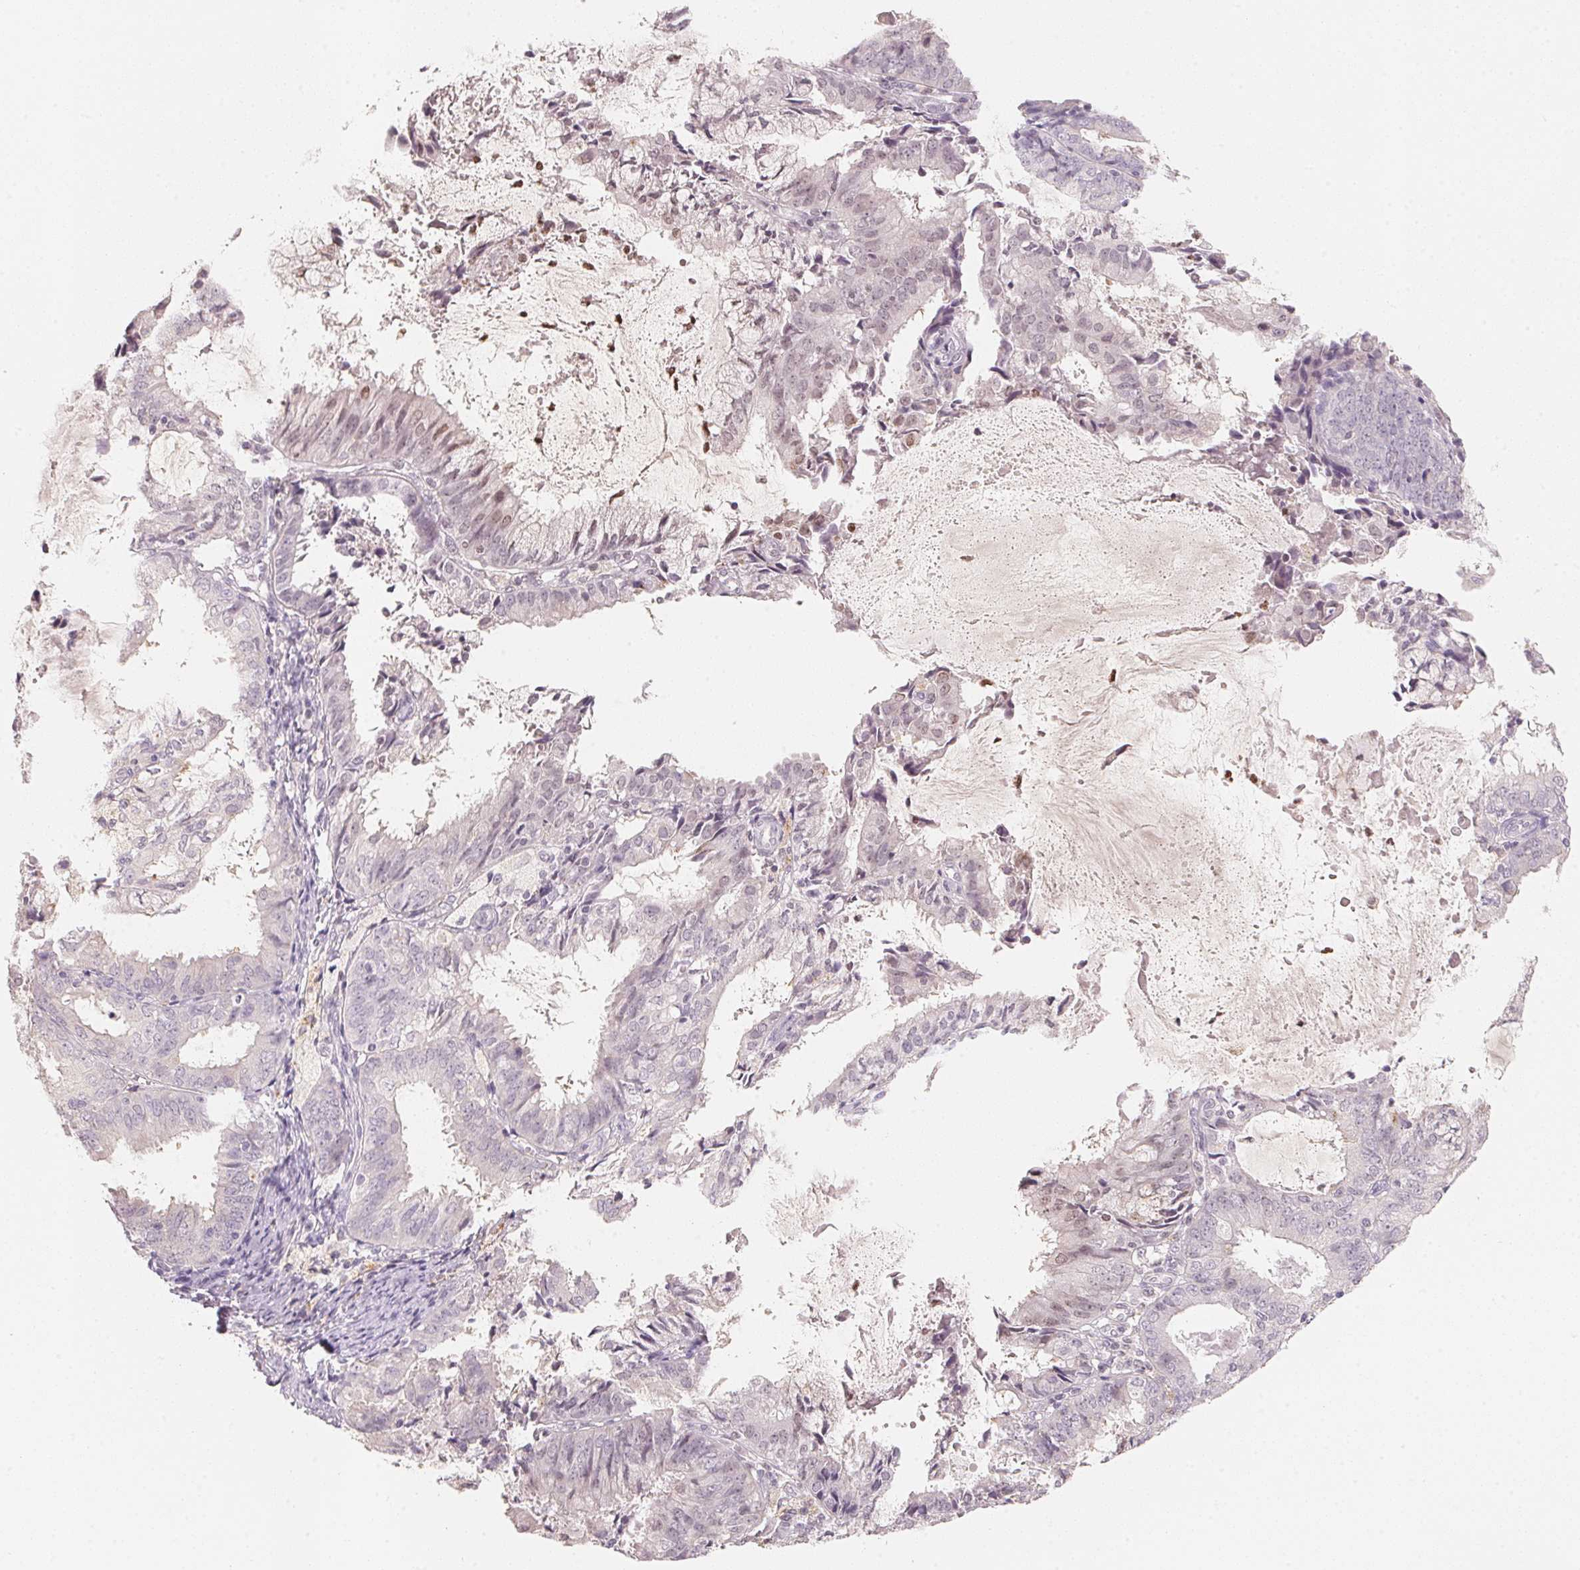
{"staining": {"intensity": "weak", "quantity": "<25%", "location": "nuclear"}, "tissue": "endometrial cancer", "cell_type": "Tumor cells", "image_type": "cancer", "snomed": [{"axis": "morphology", "description": "Adenocarcinoma, NOS"}, {"axis": "topography", "description": "Endometrium"}], "caption": "There is no significant staining in tumor cells of adenocarcinoma (endometrial). The staining was performed using DAB to visualize the protein expression in brown, while the nuclei were stained in blue with hematoxylin (Magnification: 20x).", "gene": "TREH", "patient": {"sex": "female", "age": 57}}